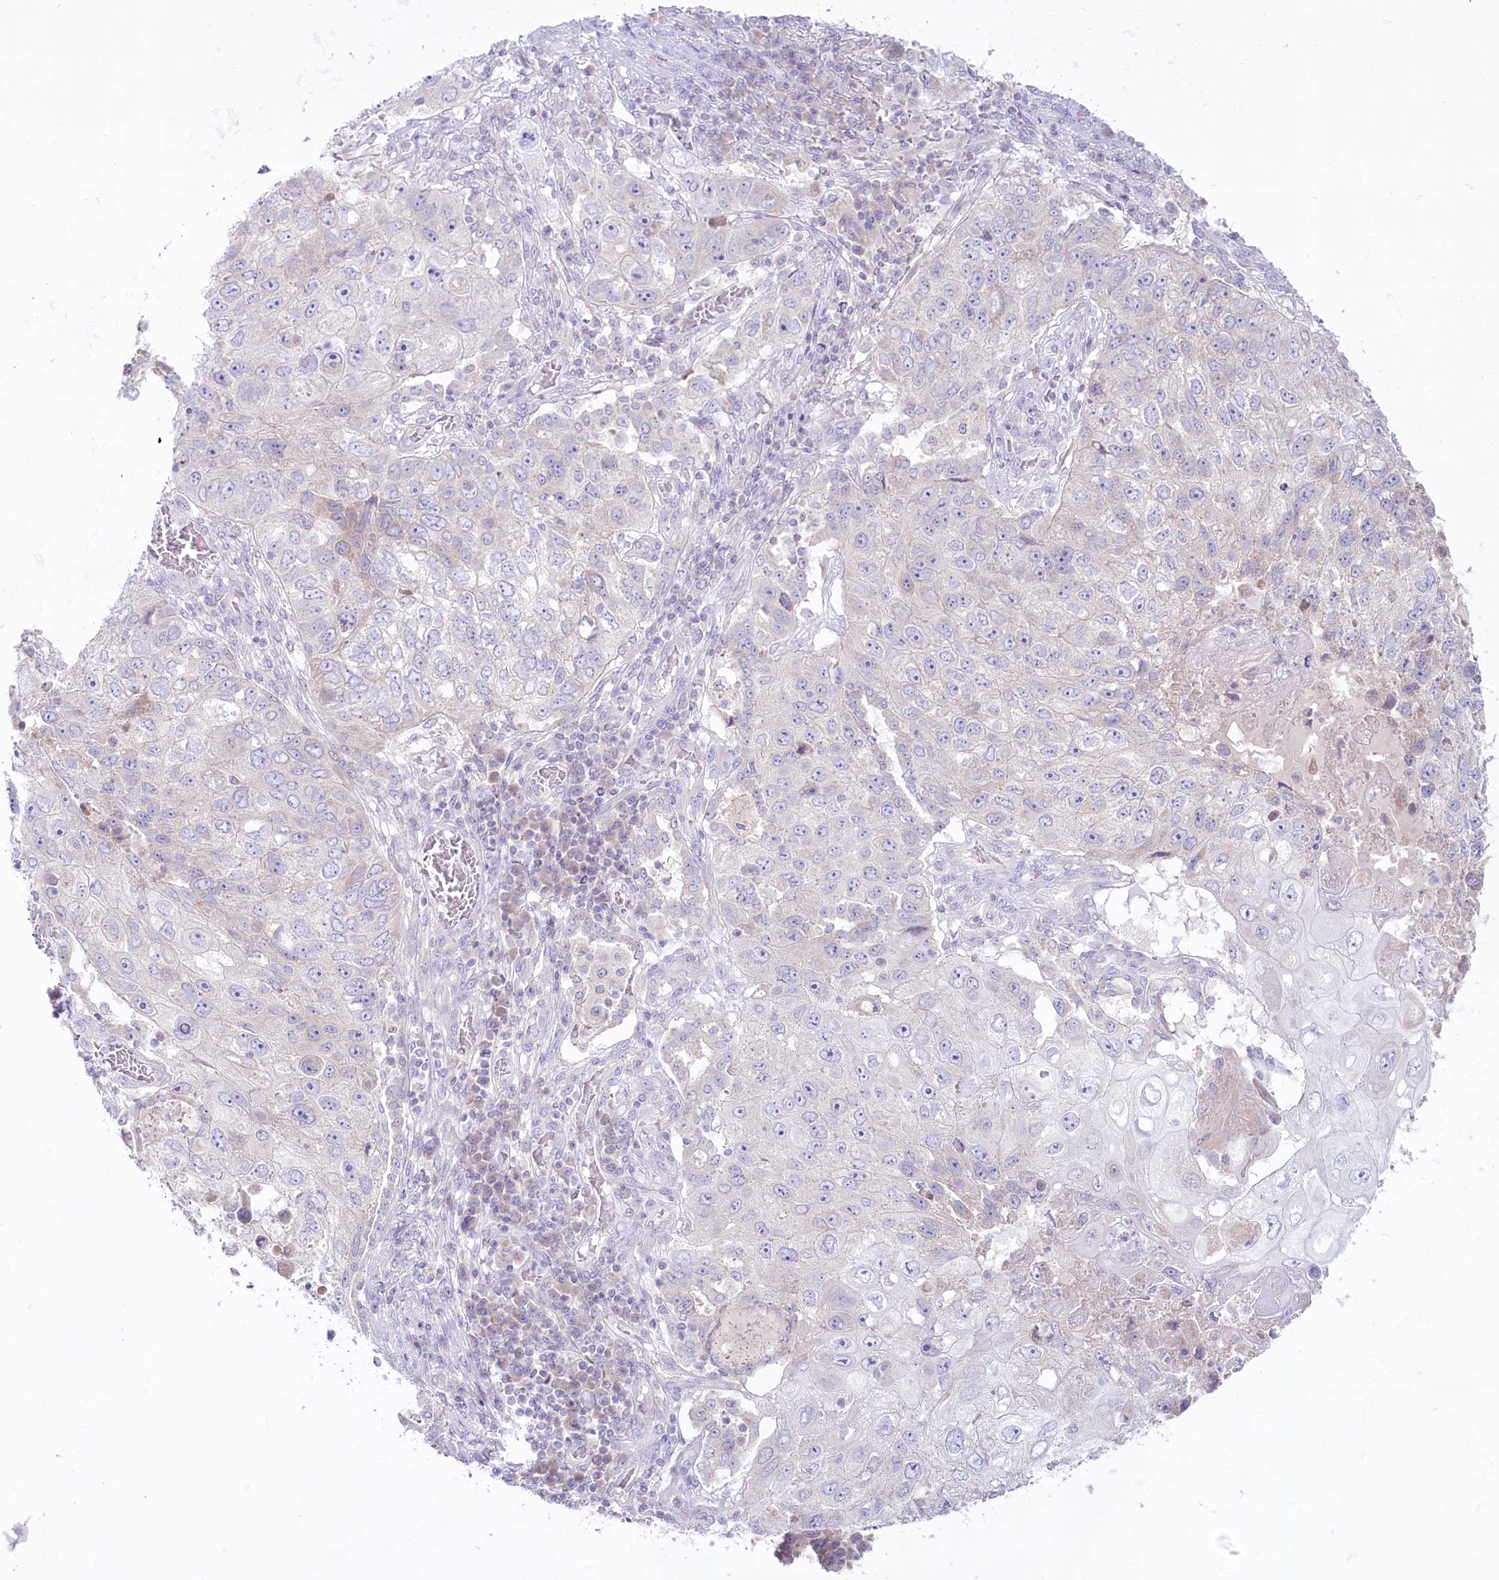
{"staining": {"intensity": "negative", "quantity": "none", "location": "none"}, "tissue": "lung cancer", "cell_type": "Tumor cells", "image_type": "cancer", "snomed": [{"axis": "morphology", "description": "Squamous cell carcinoma, NOS"}, {"axis": "topography", "description": "Lung"}], "caption": "This is an immunohistochemistry histopathology image of lung cancer (squamous cell carcinoma). There is no expression in tumor cells.", "gene": "PSAPL1", "patient": {"sex": "male", "age": 61}}